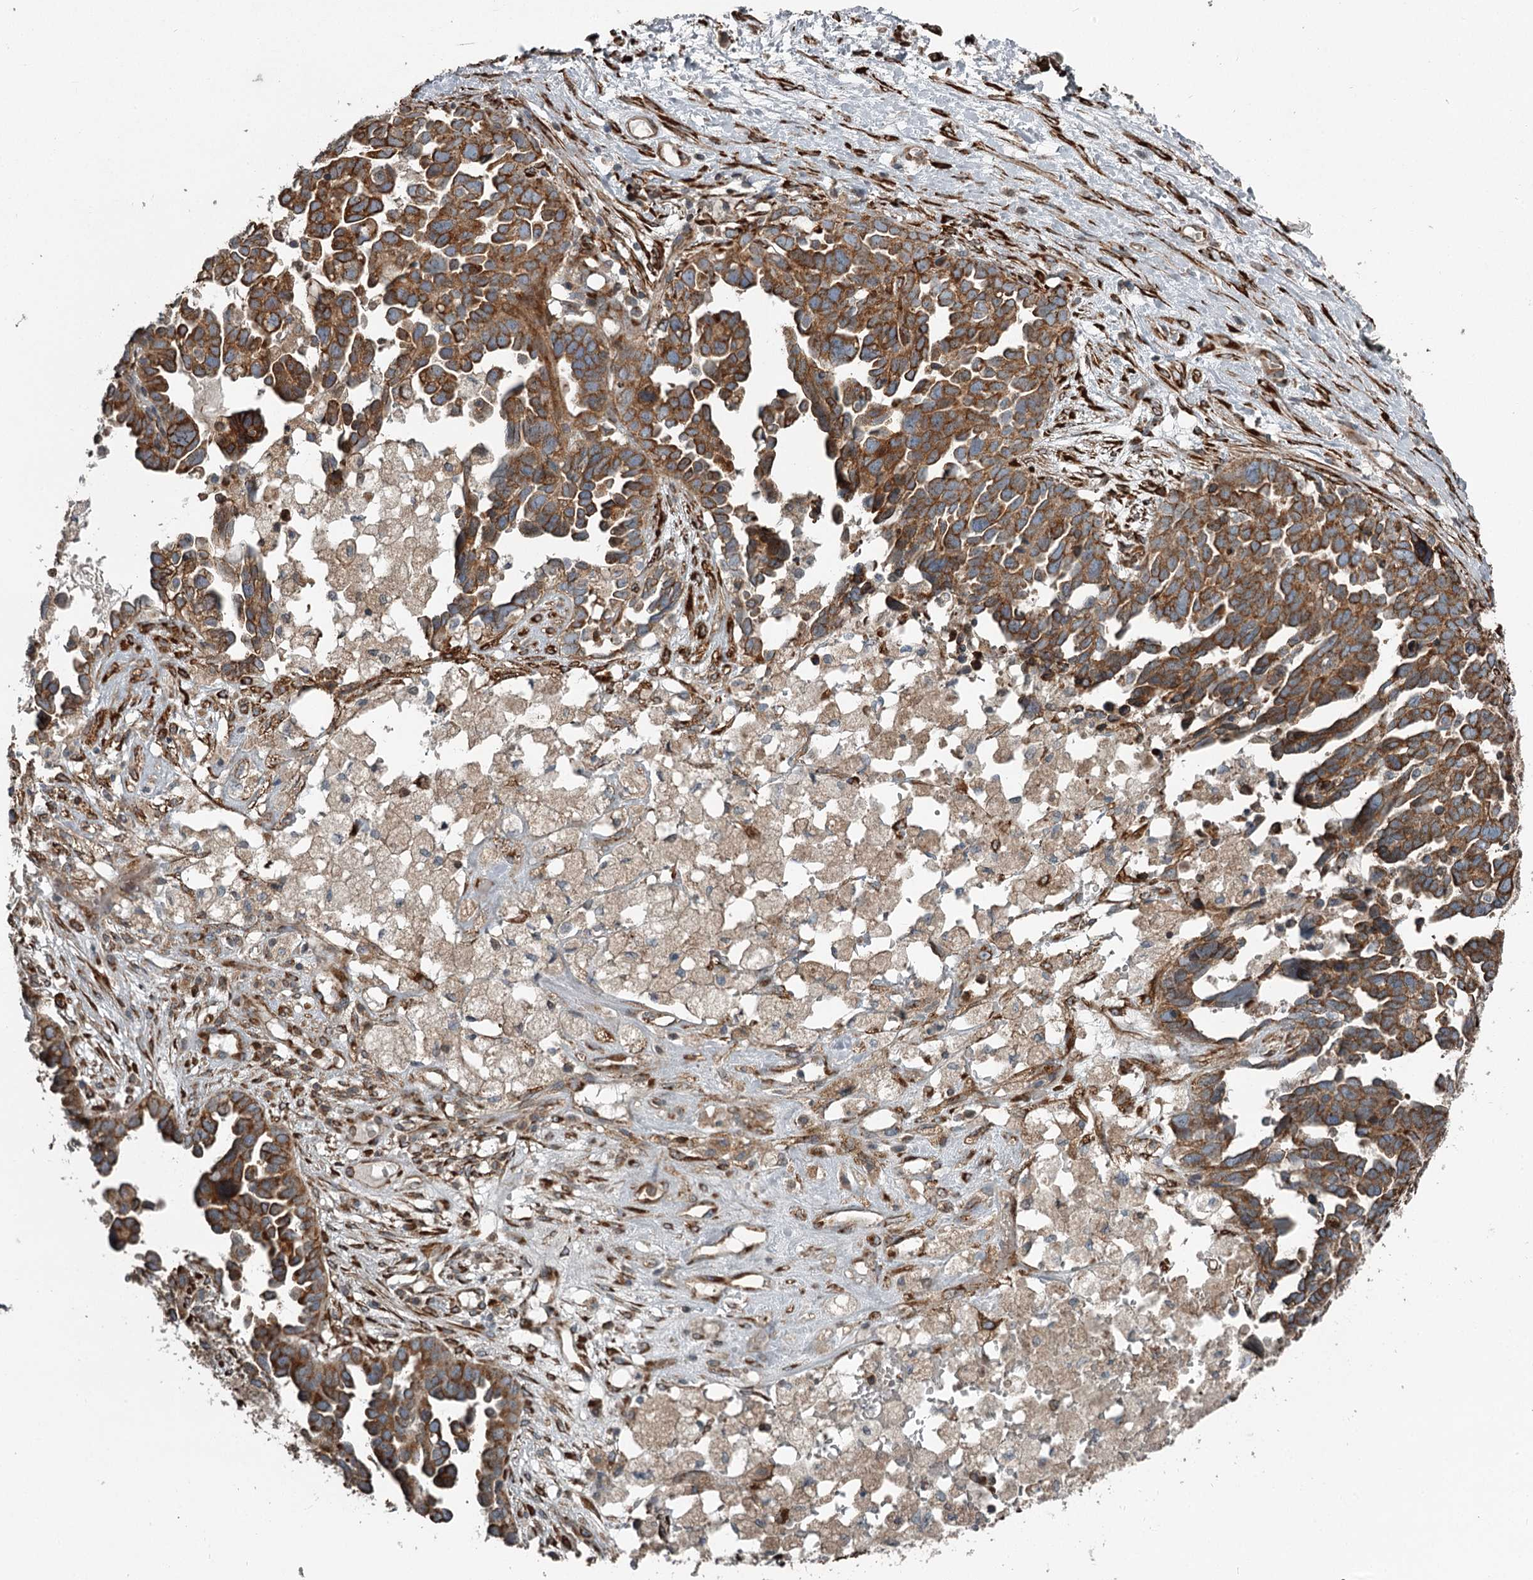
{"staining": {"intensity": "moderate", "quantity": ">75%", "location": "cytoplasmic/membranous"}, "tissue": "ovarian cancer", "cell_type": "Tumor cells", "image_type": "cancer", "snomed": [{"axis": "morphology", "description": "Cystadenocarcinoma, serous, NOS"}, {"axis": "topography", "description": "Ovary"}], "caption": "This histopathology image displays ovarian cancer (serous cystadenocarcinoma) stained with immunohistochemistry to label a protein in brown. The cytoplasmic/membranous of tumor cells show moderate positivity for the protein. Nuclei are counter-stained blue.", "gene": "RASSF8", "patient": {"sex": "female", "age": 54}}